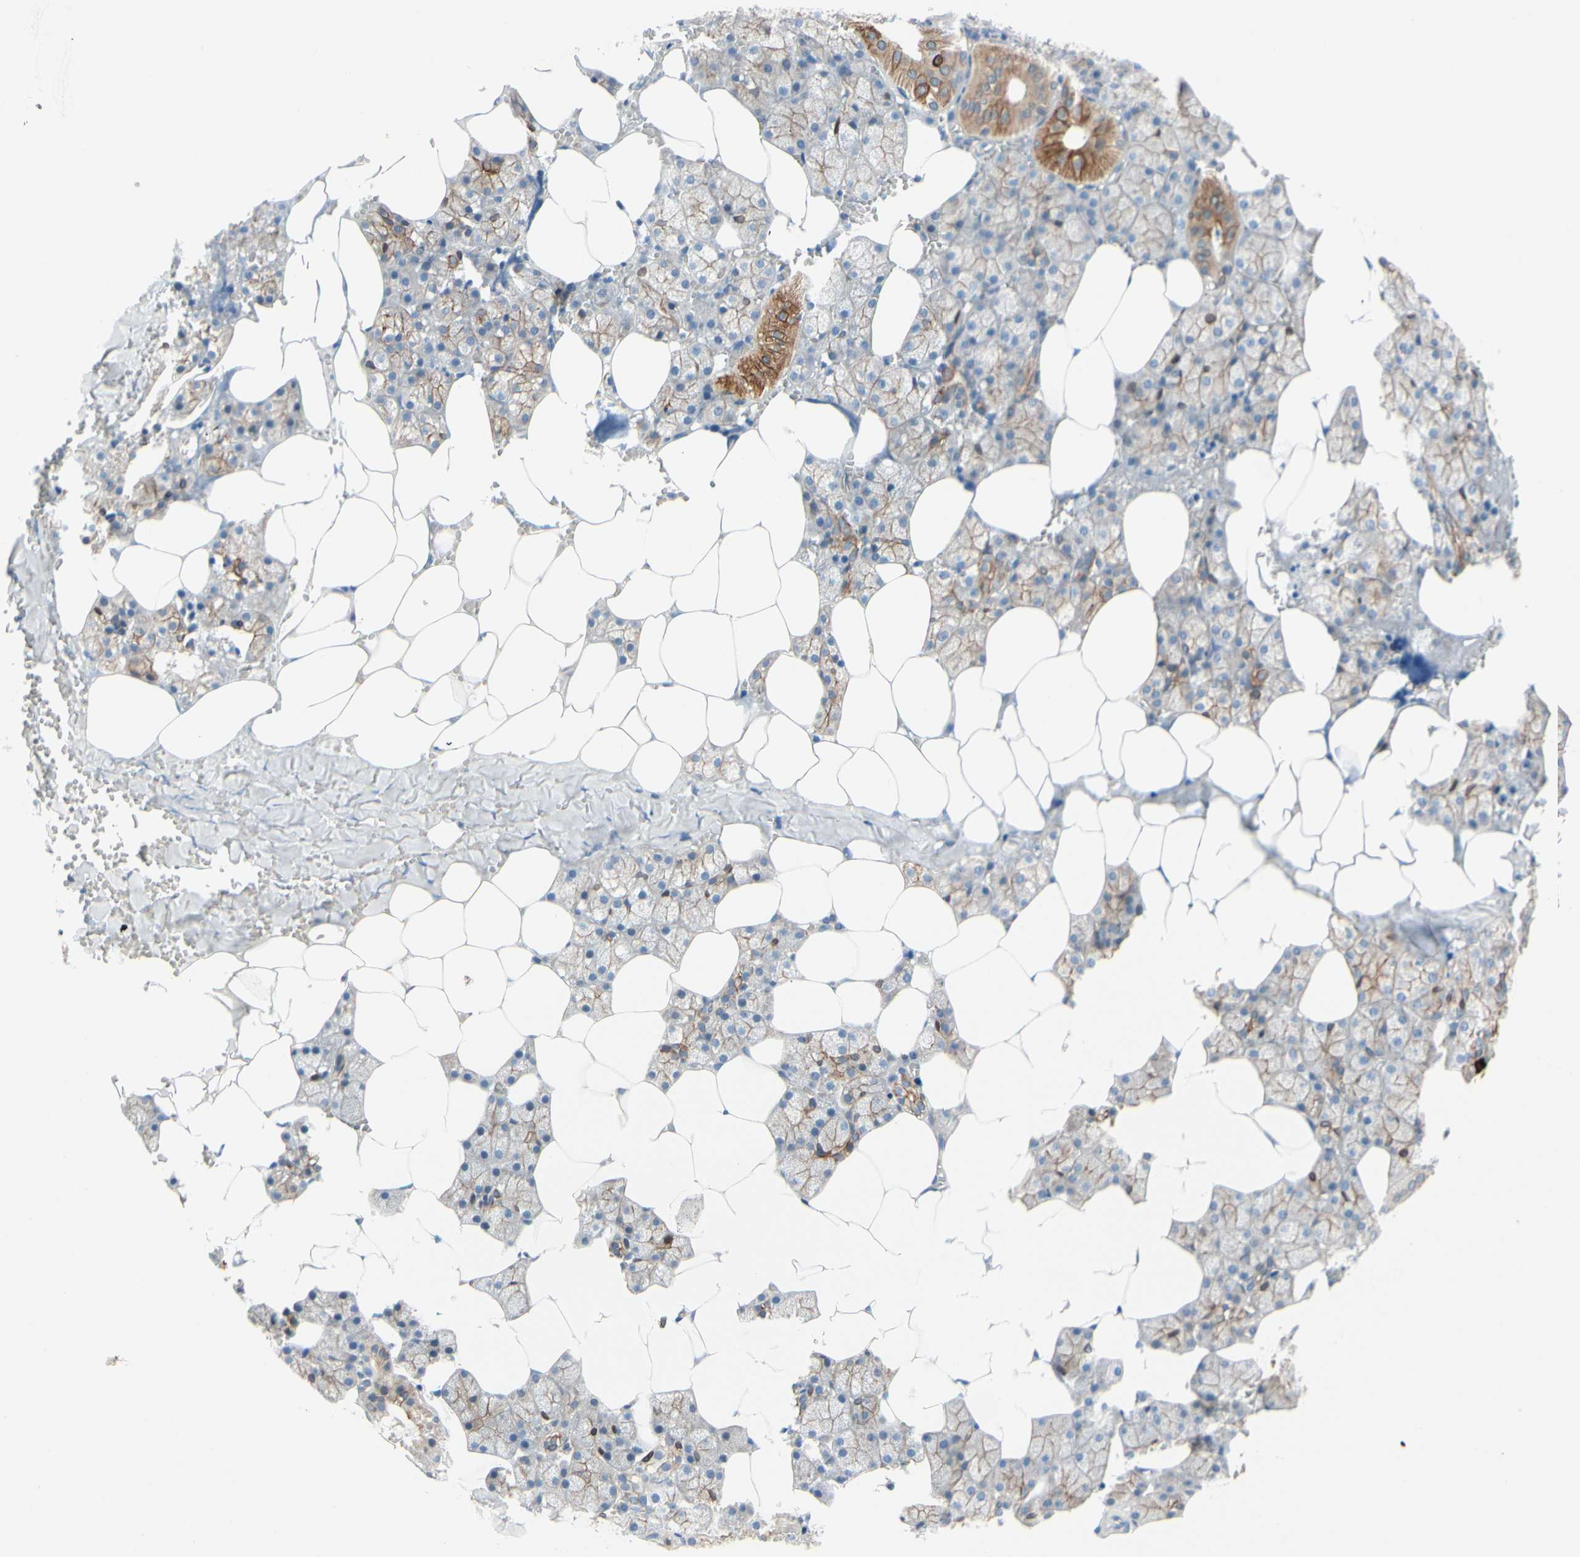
{"staining": {"intensity": "moderate", "quantity": "25%-75%", "location": "cytoplasmic/membranous"}, "tissue": "salivary gland", "cell_type": "Glandular cells", "image_type": "normal", "snomed": [{"axis": "morphology", "description": "Normal tissue, NOS"}, {"axis": "topography", "description": "Salivary gland"}], "caption": "High-magnification brightfield microscopy of normal salivary gland stained with DAB (brown) and counterstained with hematoxylin (blue). glandular cells exhibit moderate cytoplasmic/membranous positivity is seen in about25%-75% of cells. (brown staining indicates protein expression, while blue staining denotes nuclei).", "gene": "ZNF132", "patient": {"sex": "male", "age": 62}}